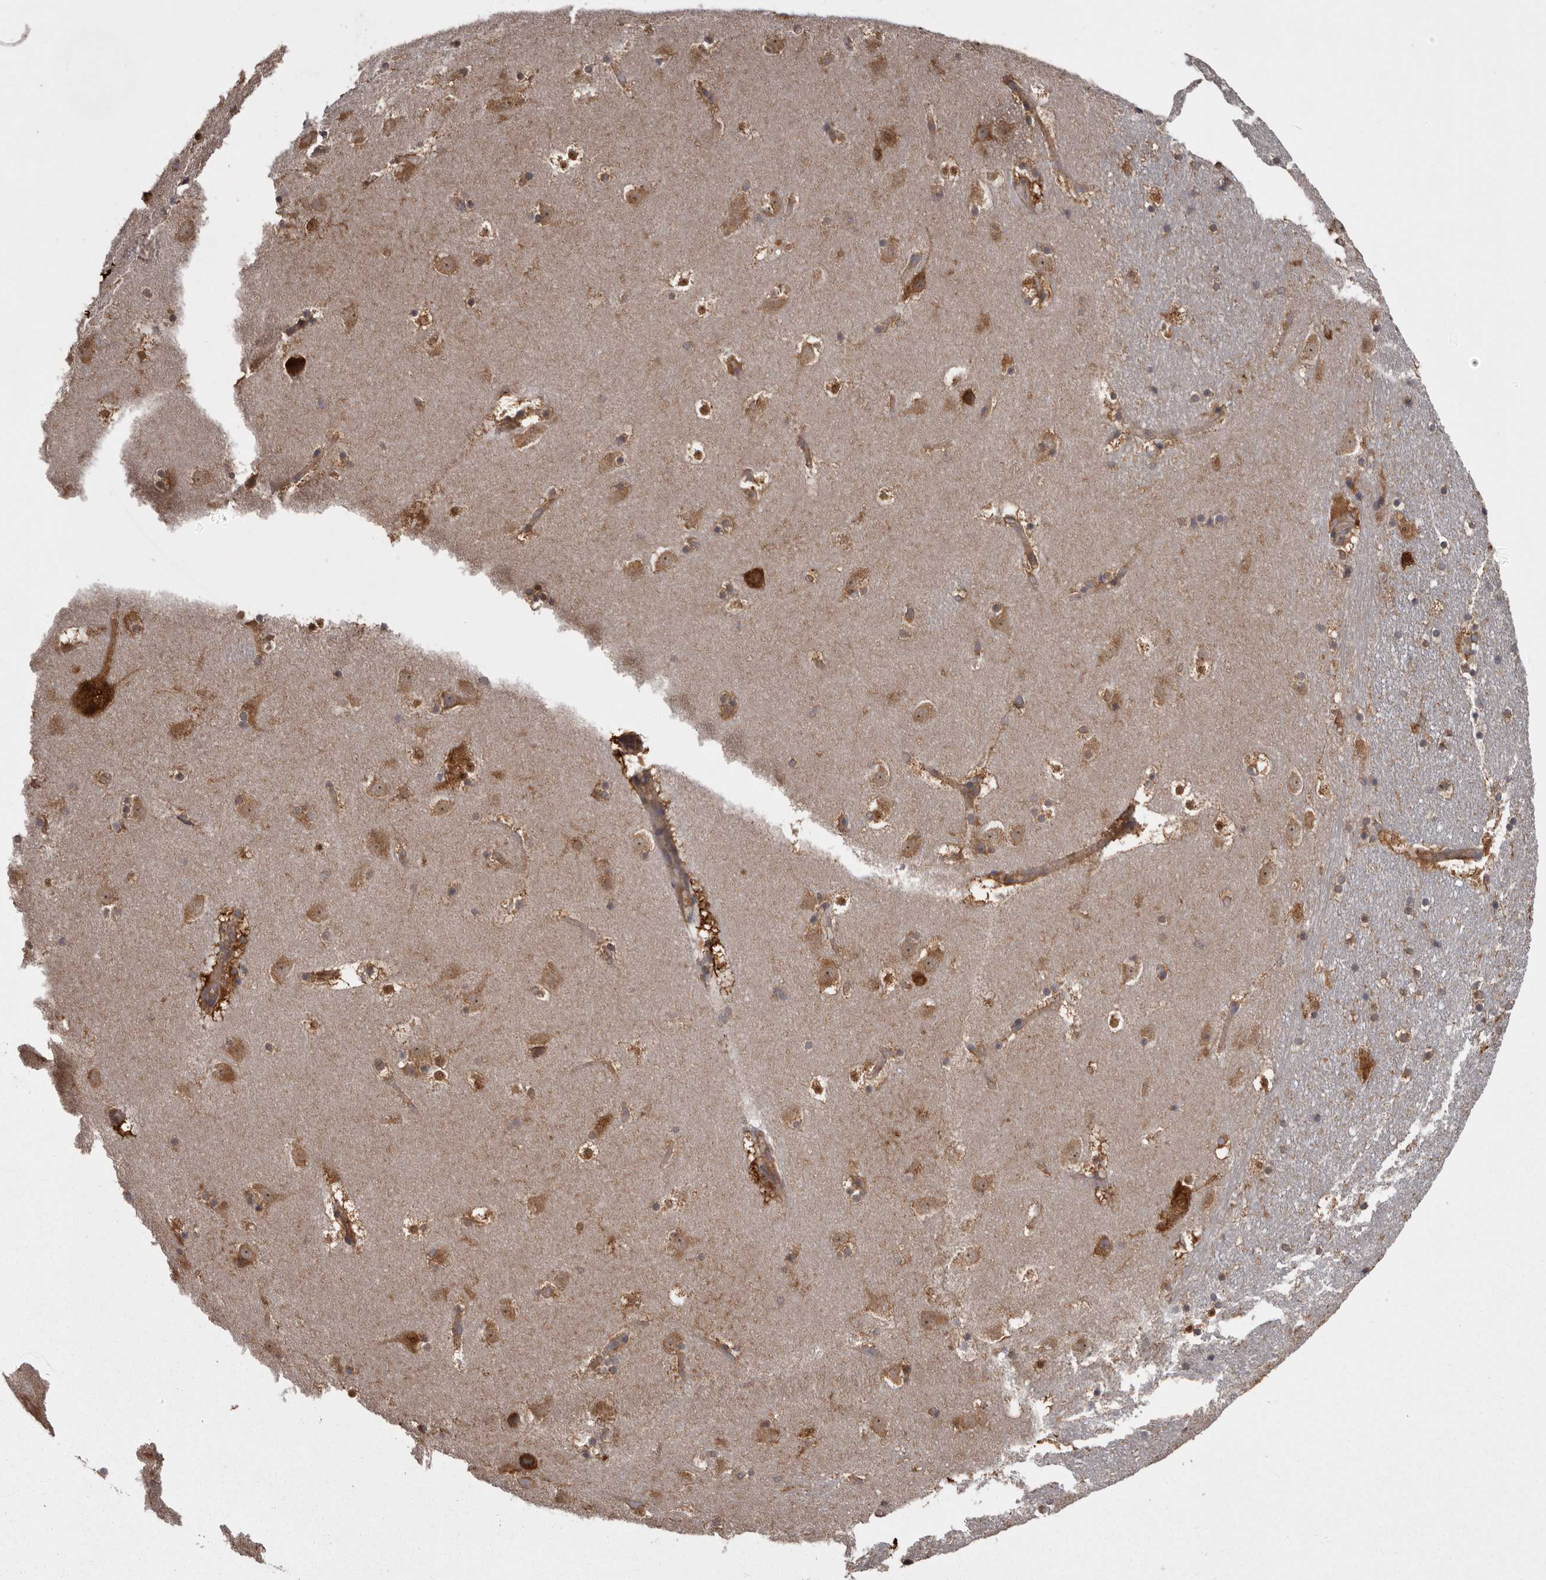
{"staining": {"intensity": "weak", "quantity": "25%-75%", "location": "cytoplasmic/membranous"}, "tissue": "caudate", "cell_type": "Glial cells", "image_type": "normal", "snomed": [{"axis": "morphology", "description": "Normal tissue, NOS"}, {"axis": "topography", "description": "Lateral ventricle wall"}], "caption": "The photomicrograph reveals immunohistochemical staining of normal caudate. There is weak cytoplasmic/membranous staining is appreciated in approximately 25%-75% of glial cells.", "gene": "DARS1", "patient": {"sex": "male", "age": 45}}